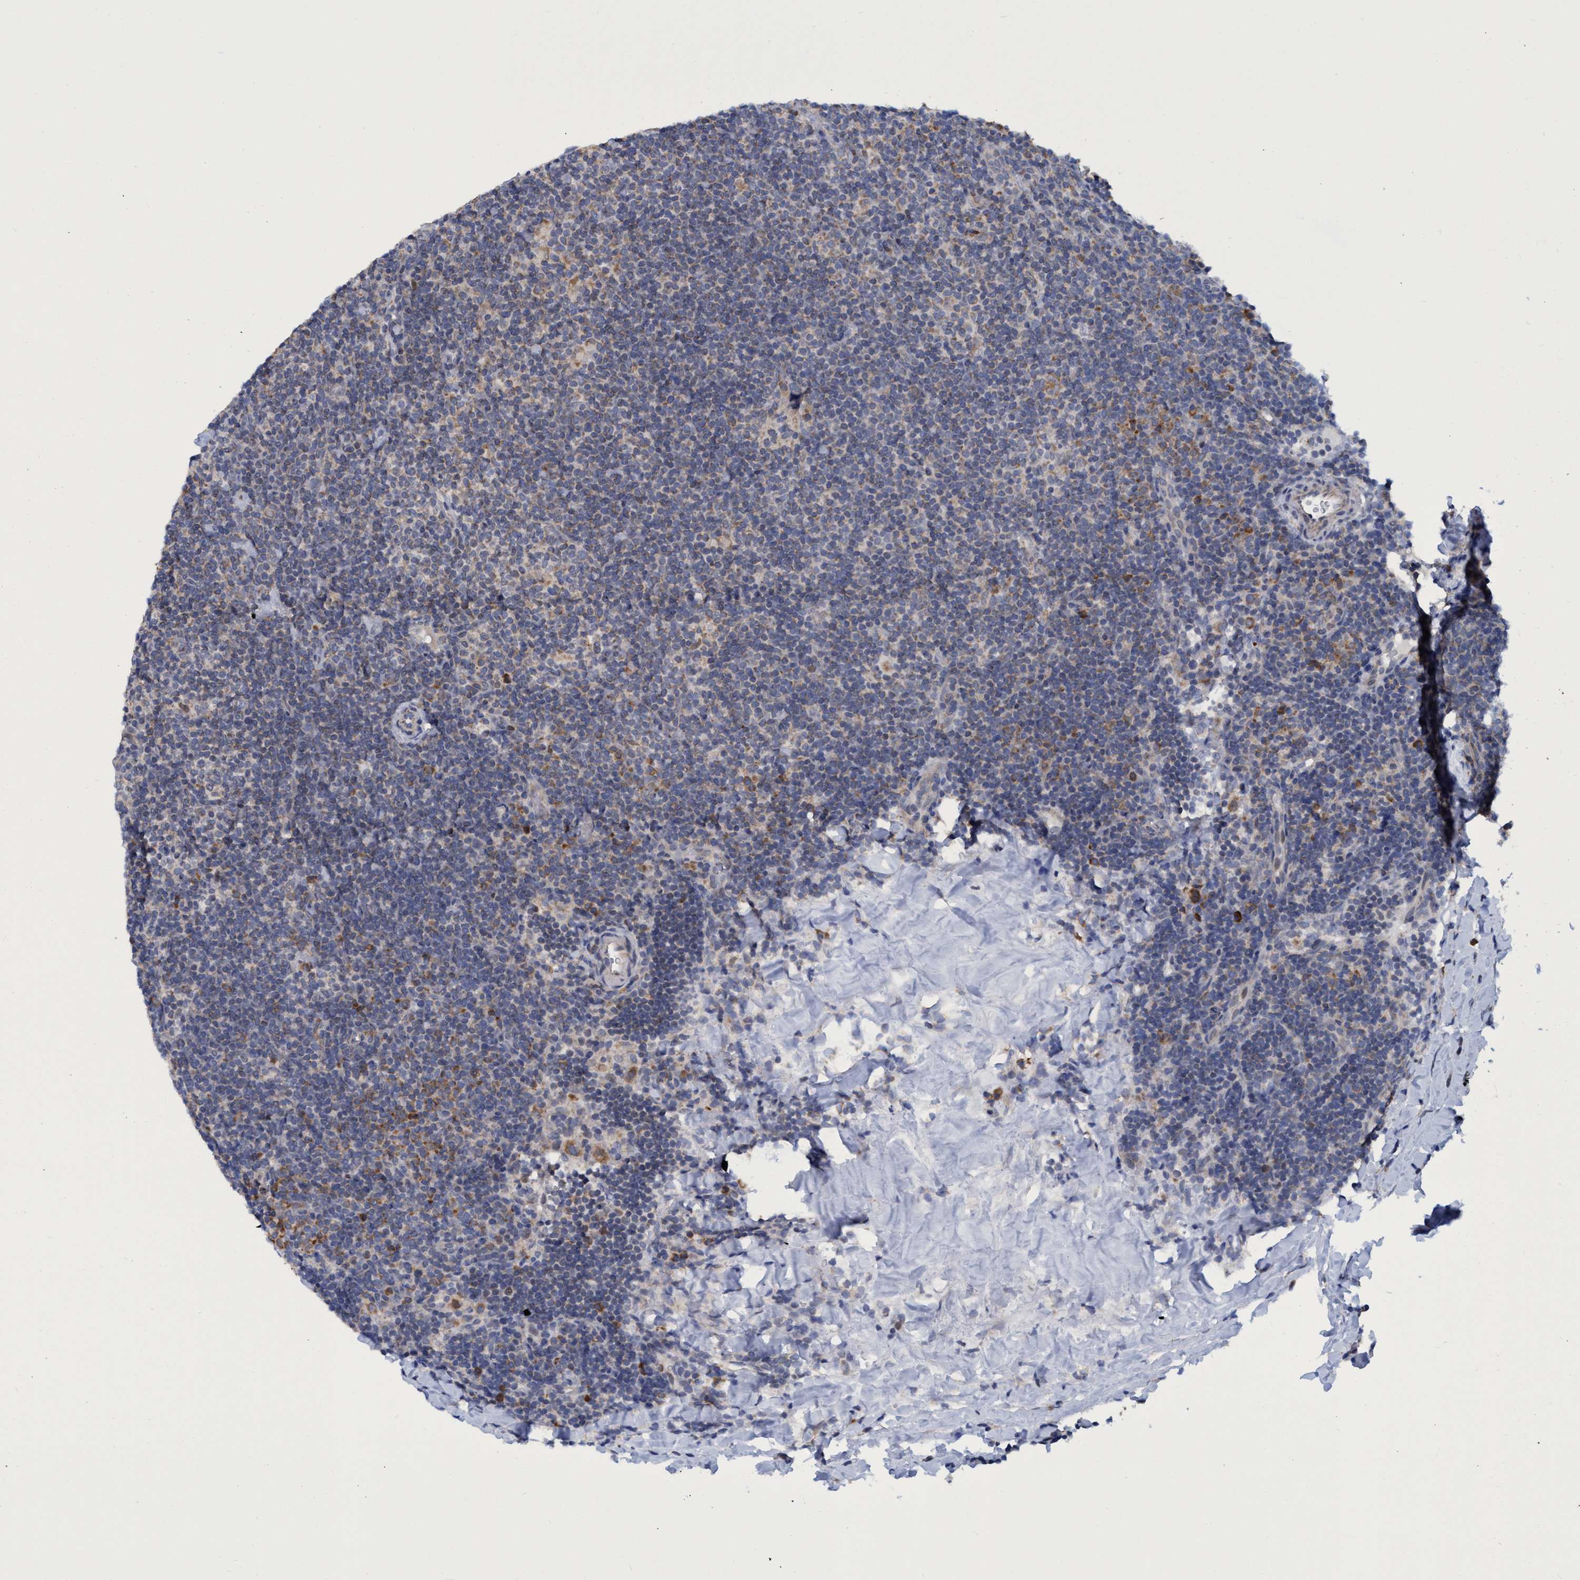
{"staining": {"intensity": "weak", "quantity": ">75%", "location": "cytoplasmic/membranous"}, "tissue": "lymphoma", "cell_type": "Tumor cells", "image_type": "cancer", "snomed": [{"axis": "morphology", "description": "Hodgkin's disease, NOS"}, {"axis": "topography", "description": "Lymph node"}], "caption": "Human Hodgkin's disease stained for a protein (brown) demonstrates weak cytoplasmic/membranous positive positivity in about >75% of tumor cells.", "gene": "NAT16", "patient": {"sex": "female", "age": 57}}